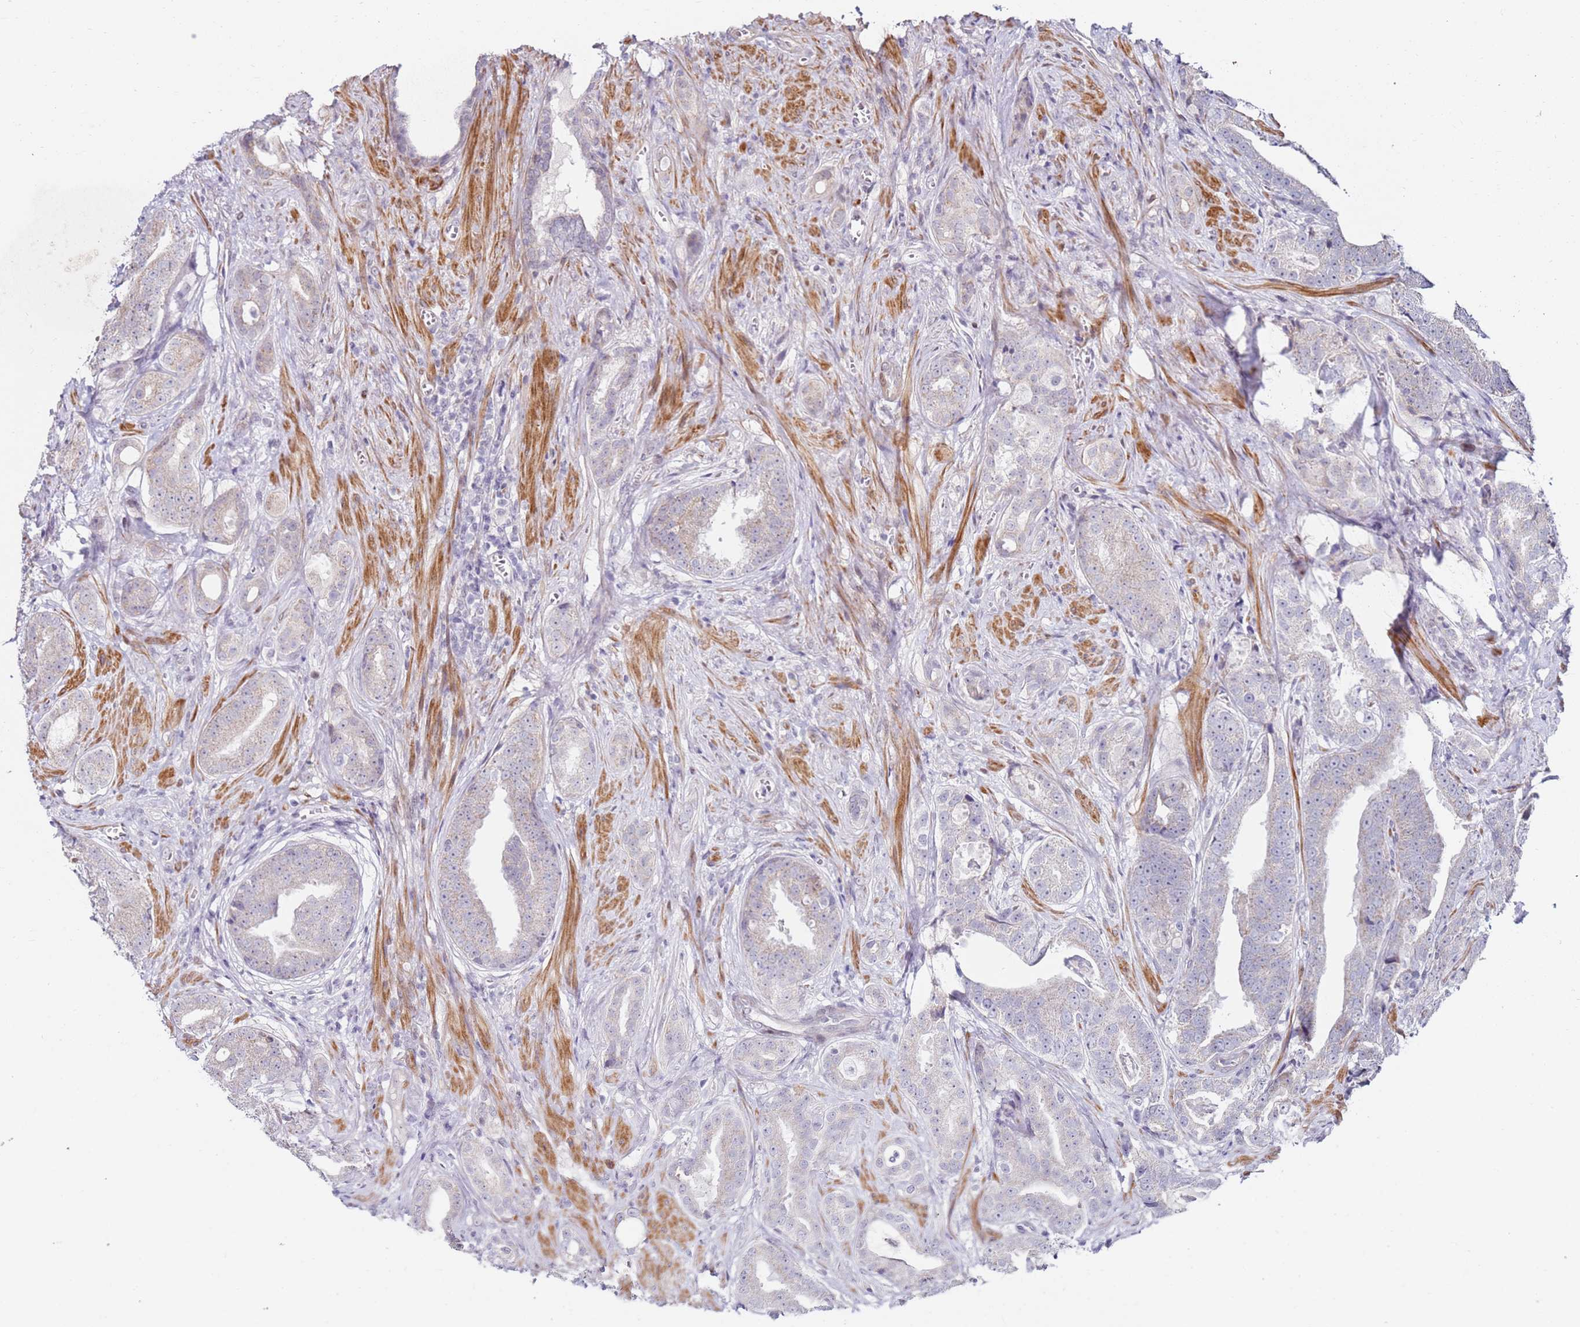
{"staining": {"intensity": "negative", "quantity": "none", "location": "none"}, "tissue": "prostate cancer", "cell_type": "Tumor cells", "image_type": "cancer", "snomed": [{"axis": "morphology", "description": "Adenocarcinoma, High grade"}, {"axis": "topography", "description": "Prostate"}], "caption": "Protein analysis of adenocarcinoma (high-grade) (prostate) reveals no significant staining in tumor cells.", "gene": "RARS2", "patient": {"sex": "male", "age": 55}}